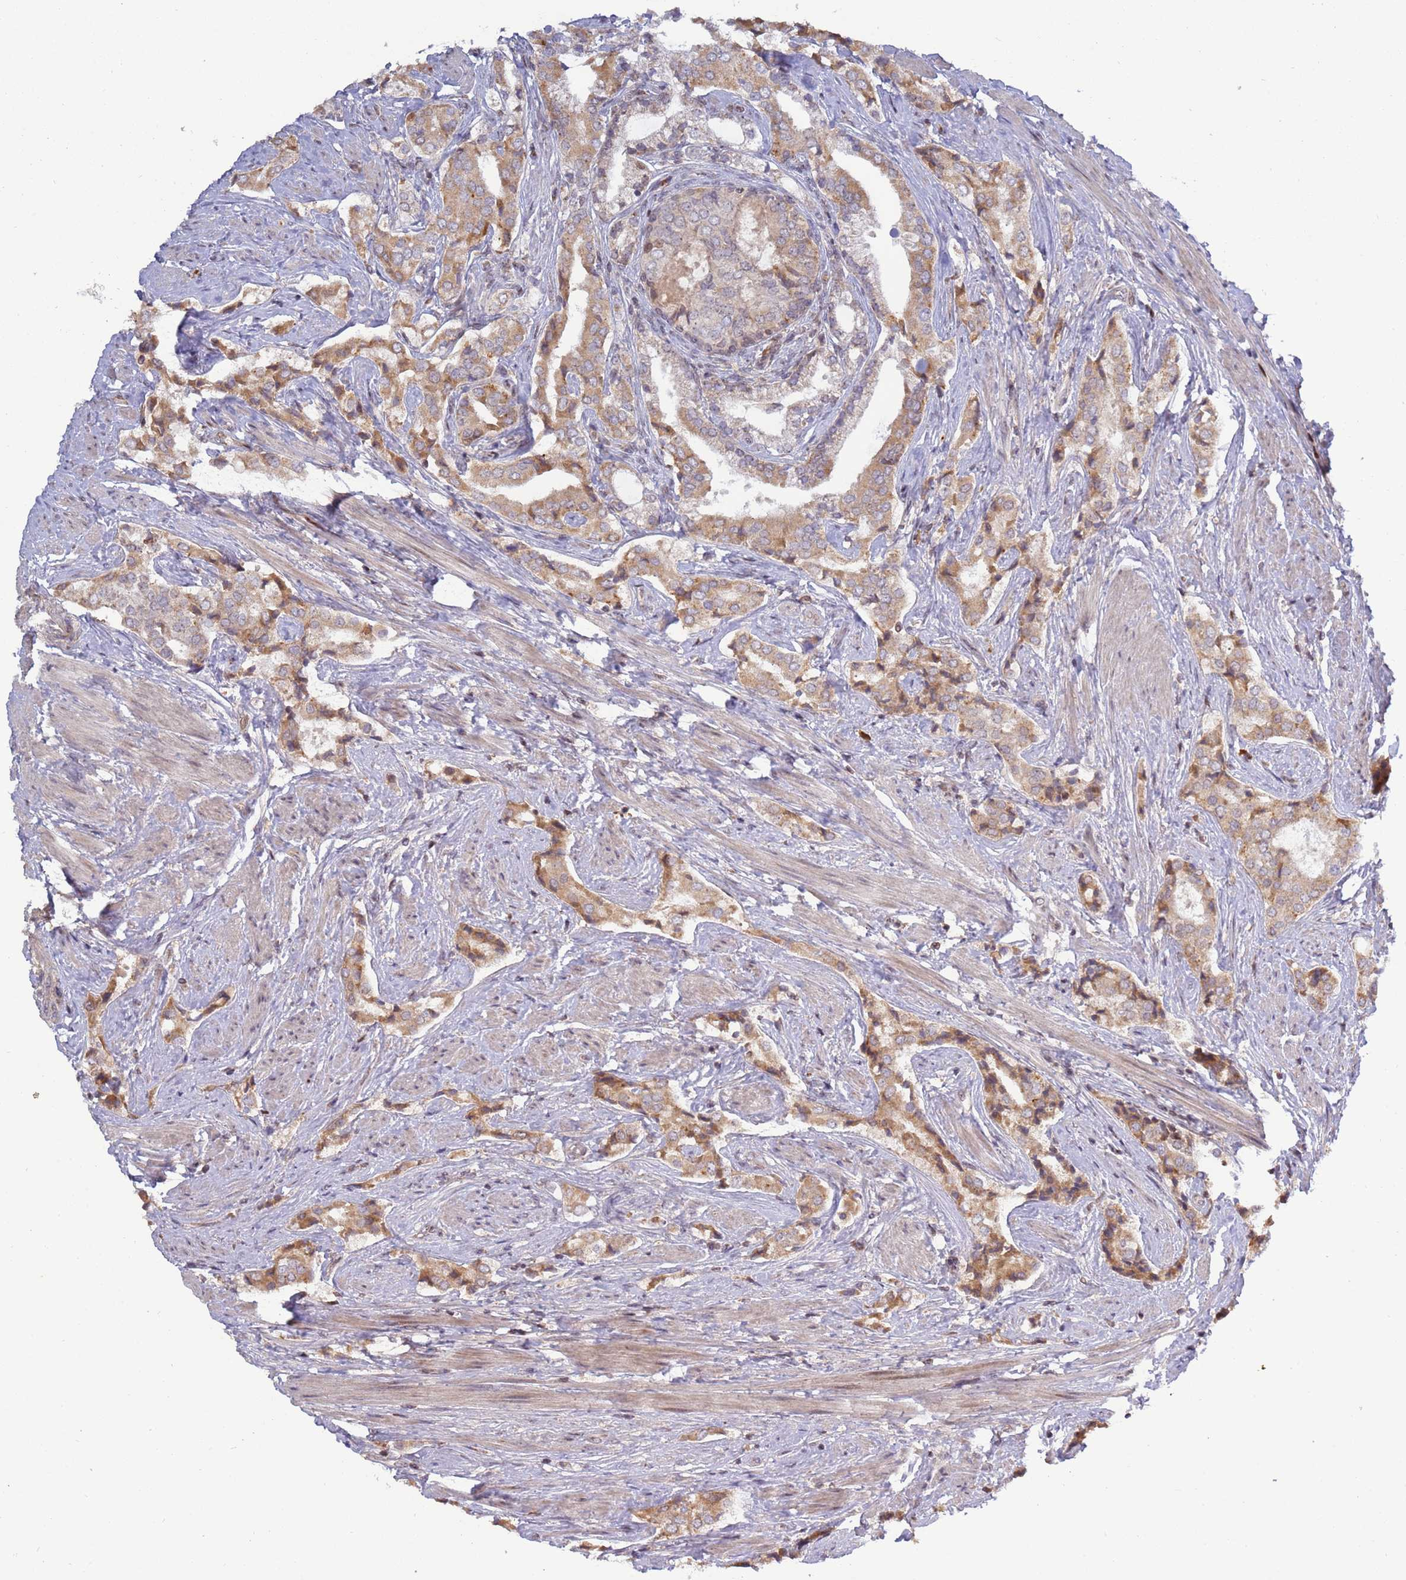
{"staining": {"intensity": "moderate", "quantity": "25%-75%", "location": "cytoplasmic/membranous"}, "tissue": "prostate cancer", "cell_type": "Tumor cells", "image_type": "cancer", "snomed": [{"axis": "morphology", "description": "Adenocarcinoma, High grade"}, {"axis": "topography", "description": "Prostate"}], "caption": "Prostate cancer (high-grade adenocarcinoma) stained with immunohistochemistry (IHC) displays moderate cytoplasmic/membranous positivity in approximately 25%-75% of tumor cells.", "gene": "RCOR2", "patient": {"sex": "male", "age": 71}}